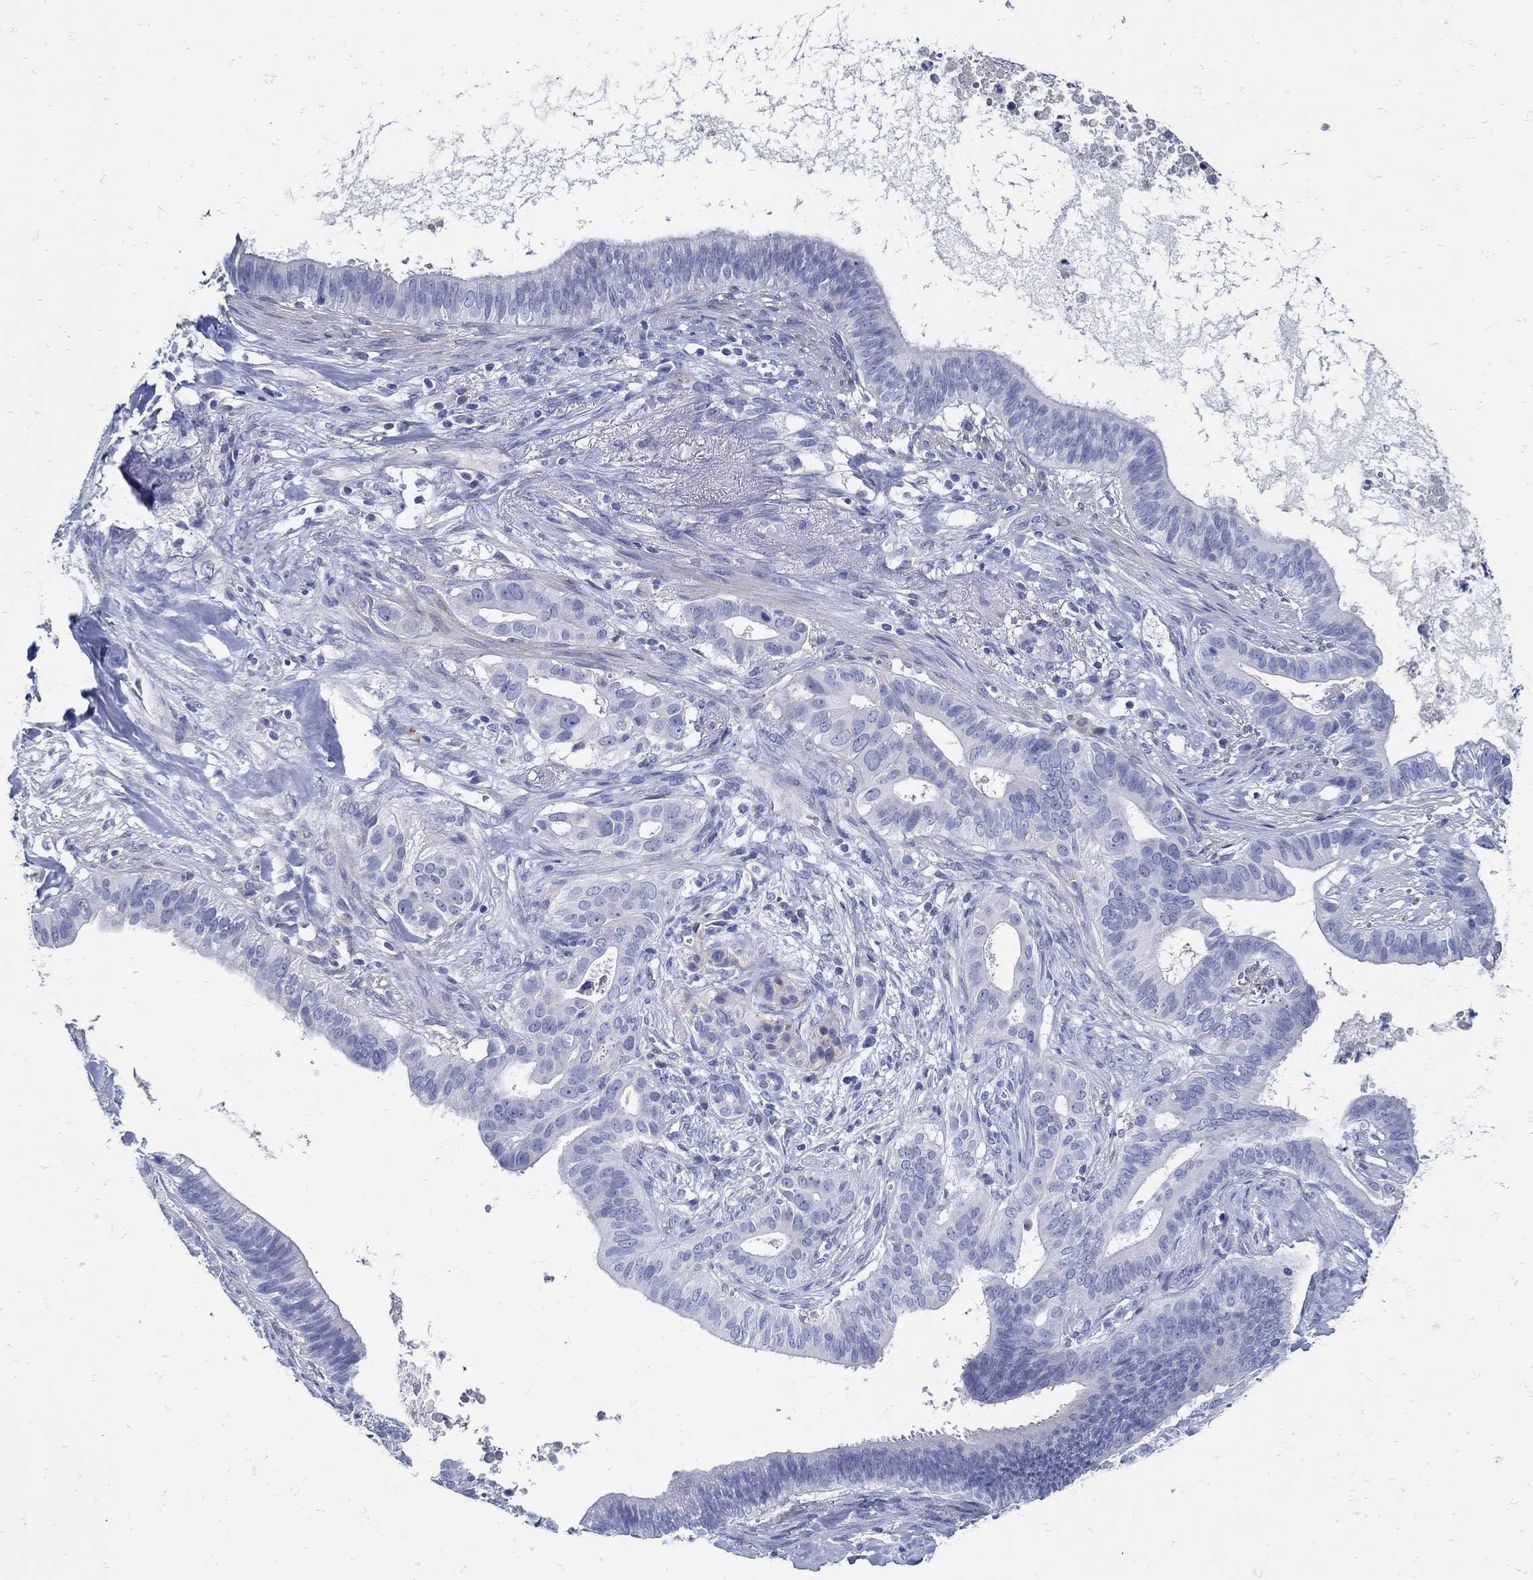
{"staining": {"intensity": "negative", "quantity": "none", "location": "none"}, "tissue": "pancreatic cancer", "cell_type": "Tumor cells", "image_type": "cancer", "snomed": [{"axis": "morphology", "description": "Adenocarcinoma, NOS"}, {"axis": "topography", "description": "Pancreas"}], "caption": "An immunohistochemistry micrograph of pancreatic adenocarcinoma is shown. There is no staining in tumor cells of pancreatic adenocarcinoma.", "gene": "NOS1", "patient": {"sex": "male", "age": 61}}